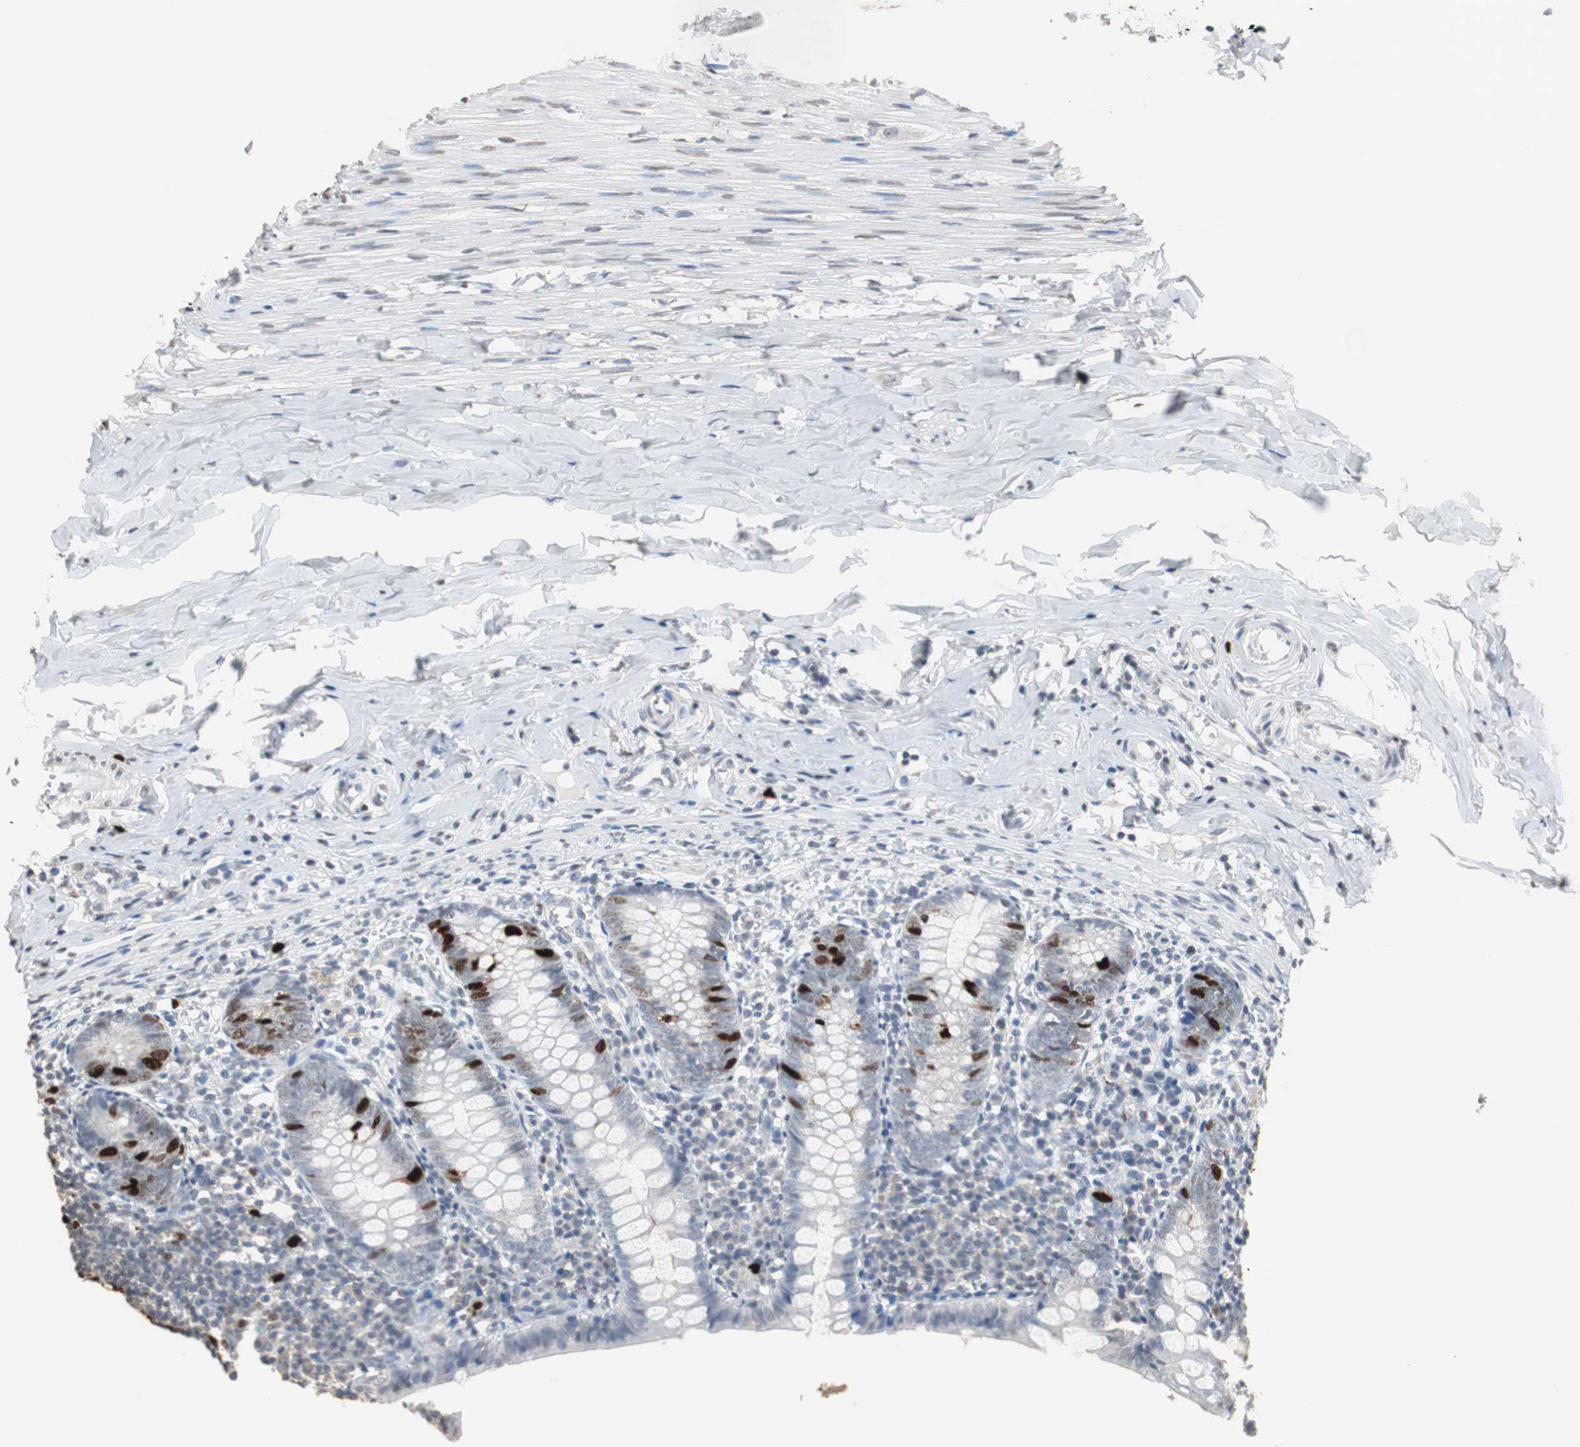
{"staining": {"intensity": "strong", "quantity": "<25%", "location": "nuclear"}, "tissue": "appendix", "cell_type": "Glandular cells", "image_type": "normal", "snomed": [{"axis": "morphology", "description": "Normal tissue, NOS"}, {"axis": "topography", "description": "Appendix"}], "caption": "The immunohistochemical stain highlights strong nuclear positivity in glandular cells of benign appendix.", "gene": "TOP2A", "patient": {"sex": "female", "age": 10}}